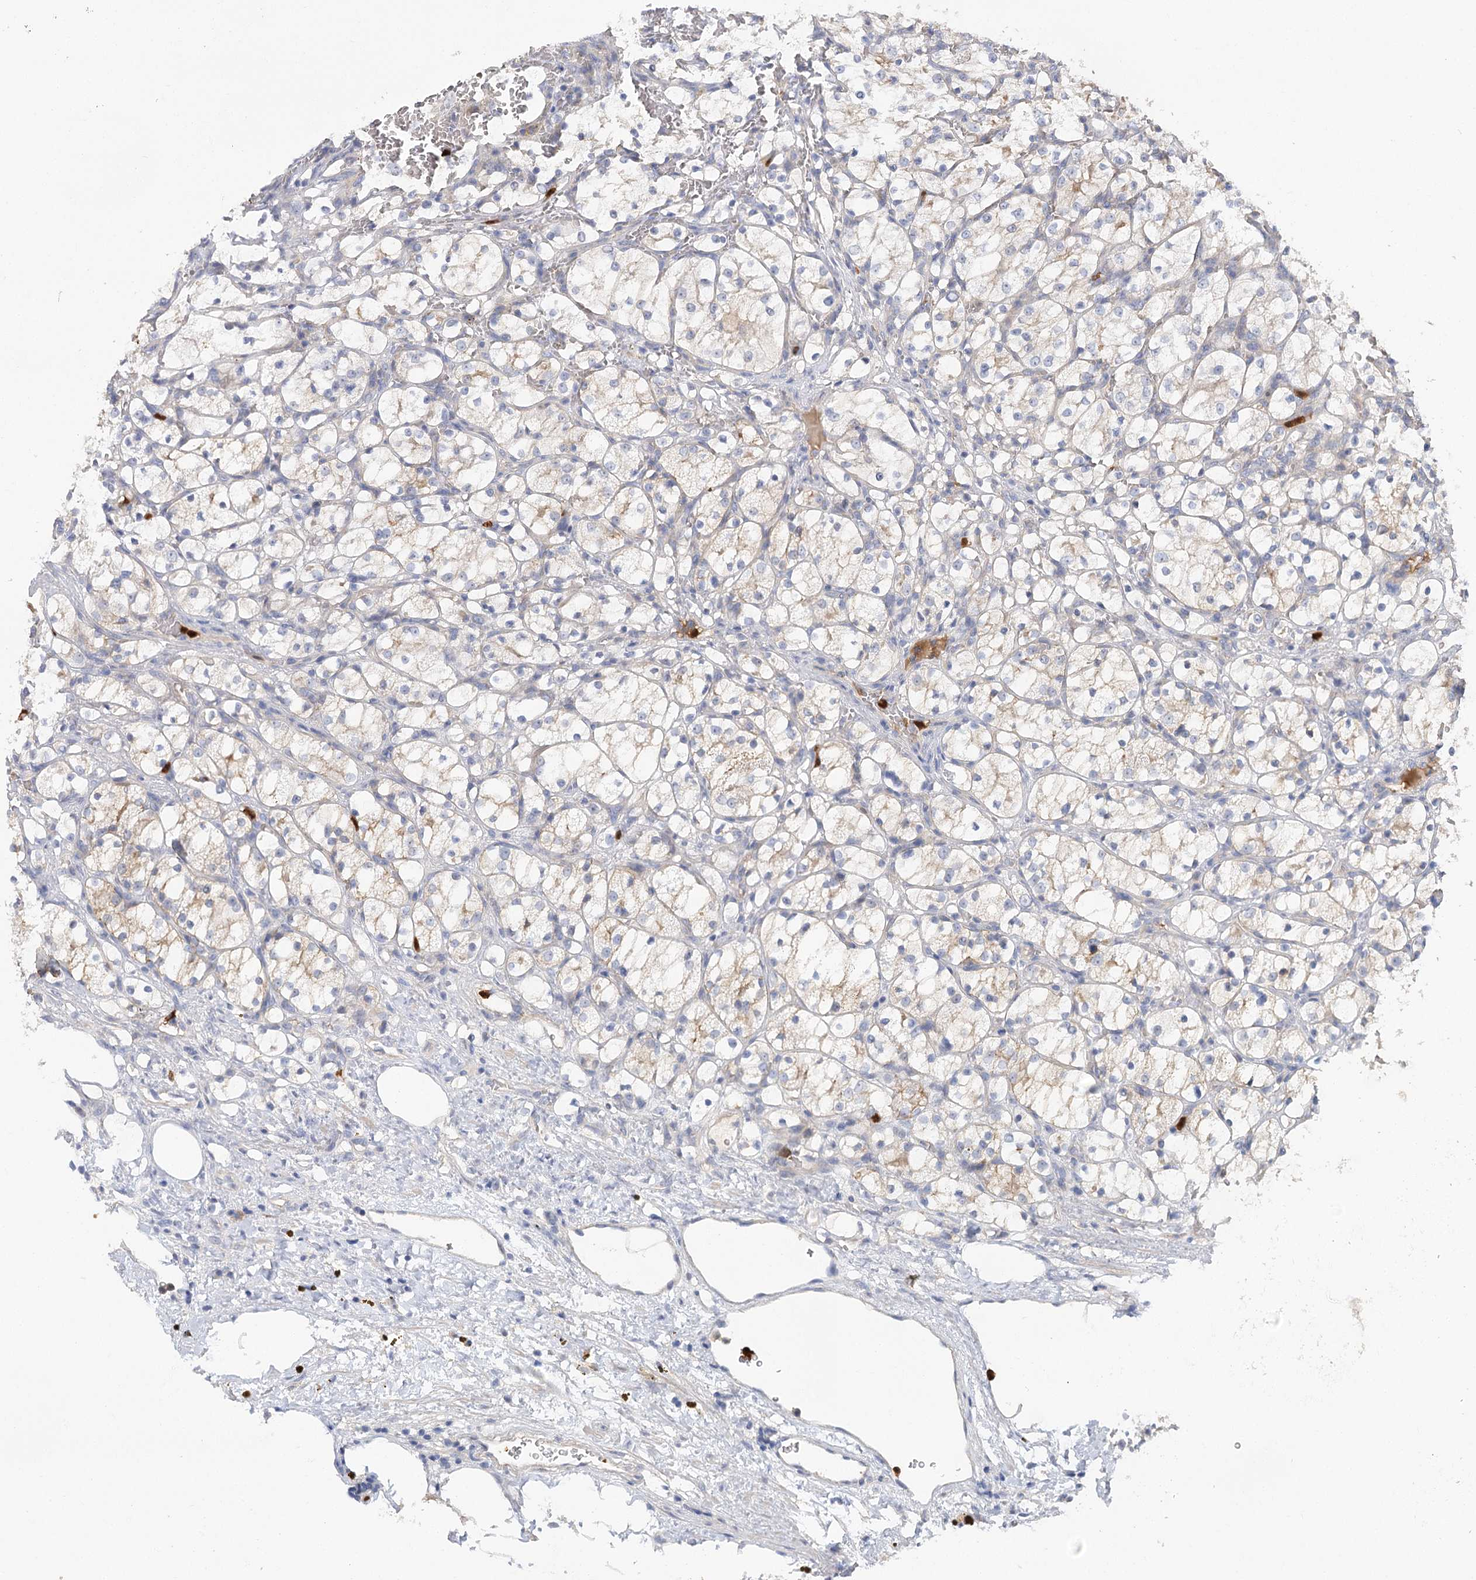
{"staining": {"intensity": "weak", "quantity": "<25%", "location": "cytoplasmic/membranous"}, "tissue": "renal cancer", "cell_type": "Tumor cells", "image_type": "cancer", "snomed": [{"axis": "morphology", "description": "Adenocarcinoma, NOS"}, {"axis": "topography", "description": "Kidney"}], "caption": "Immunohistochemistry (IHC) image of neoplastic tissue: human renal cancer (adenocarcinoma) stained with DAB (3,3'-diaminobenzidine) reveals no significant protein positivity in tumor cells.", "gene": "EPB41L5", "patient": {"sex": "female", "age": 69}}